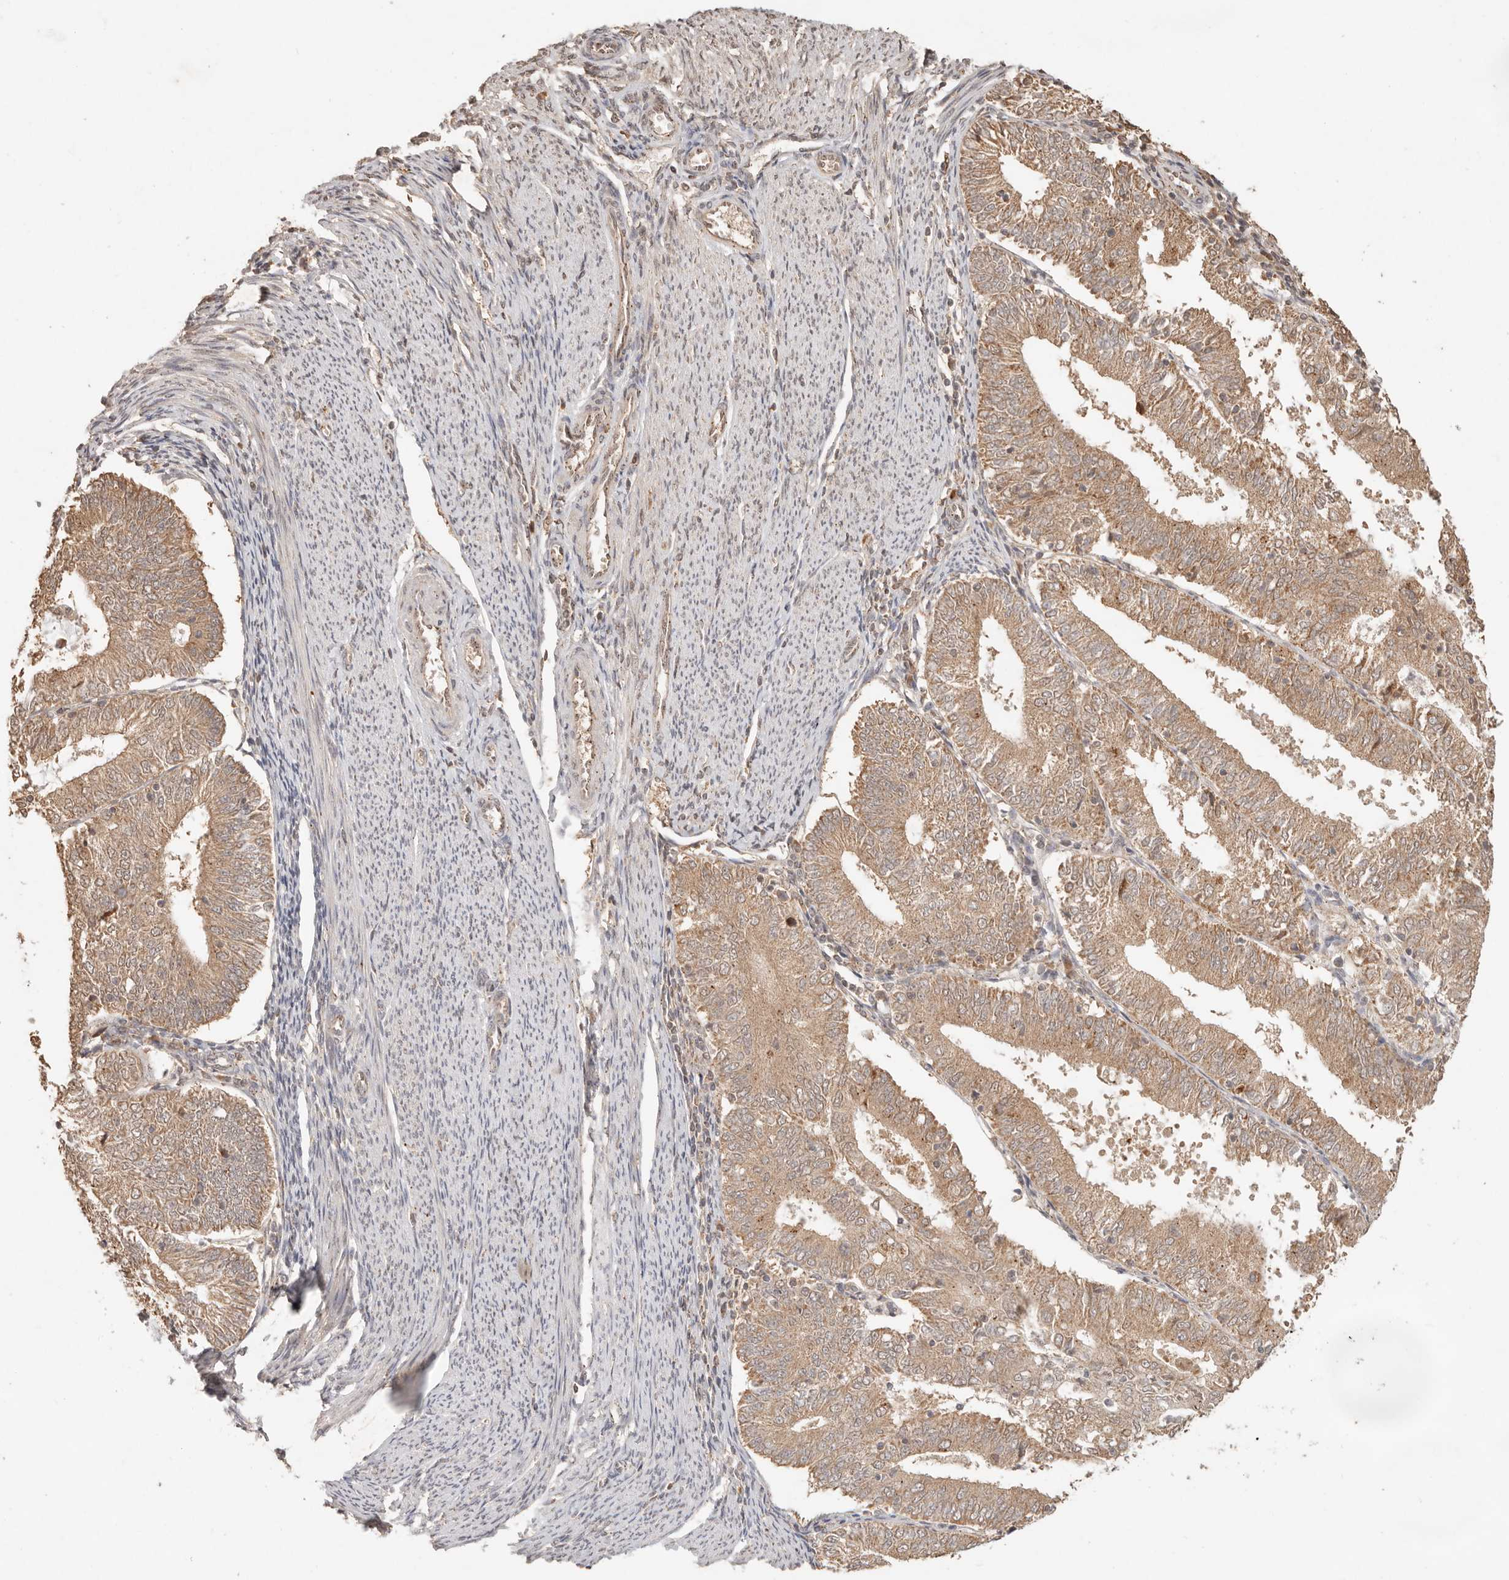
{"staining": {"intensity": "moderate", "quantity": ">75%", "location": "cytoplasmic/membranous"}, "tissue": "endometrial cancer", "cell_type": "Tumor cells", "image_type": "cancer", "snomed": [{"axis": "morphology", "description": "Adenocarcinoma, NOS"}, {"axis": "topography", "description": "Endometrium"}], "caption": "Immunohistochemical staining of human adenocarcinoma (endometrial) shows moderate cytoplasmic/membranous protein positivity in approximately >75% of tumor cells.", "gene": "LMO4", "patient": {"sex": "female", "age": 57}}